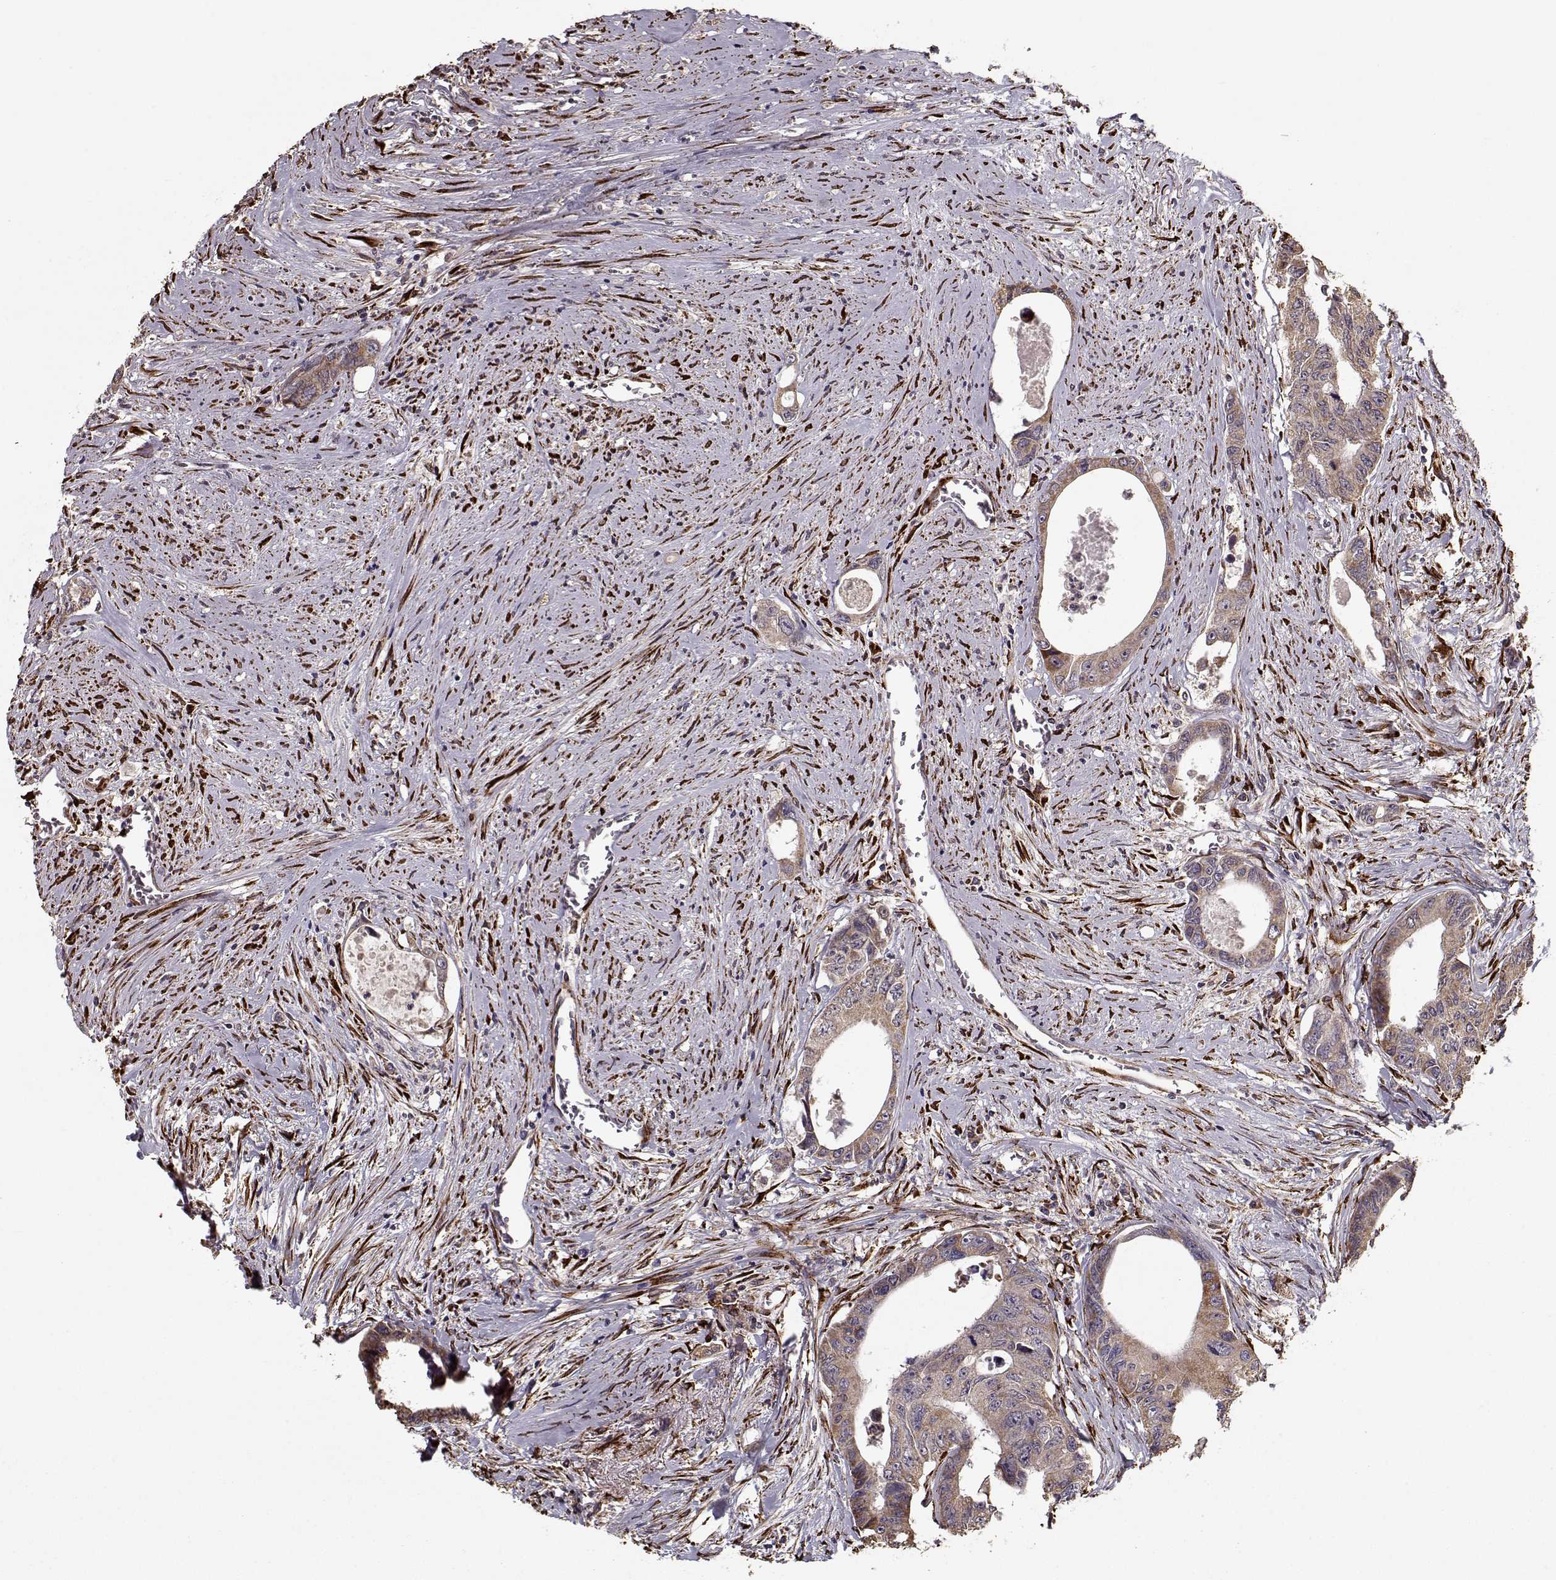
{"staining": {"intensity": "moderate", "quantity": ">75%", "location": "cytoplasmic/membranous"}, "tissue": "colorectal cancer", "cell_type": "Tumor cells", "image_type": "cancer", "snomed": [{"axis": "morphology", "description": "Adenocarcinoma, NOS"}, {"axis": "topography", "description": "Rectum"}], "caption": "This photomicrograph shows immunohistochemistry staining of colorectal cancer, with medium moderate cytoplasmic/membranous expression in approximately >75% of tumor cells.", "gene": "IMMP1L", "patient": {"sex": "male", "age": 59}}